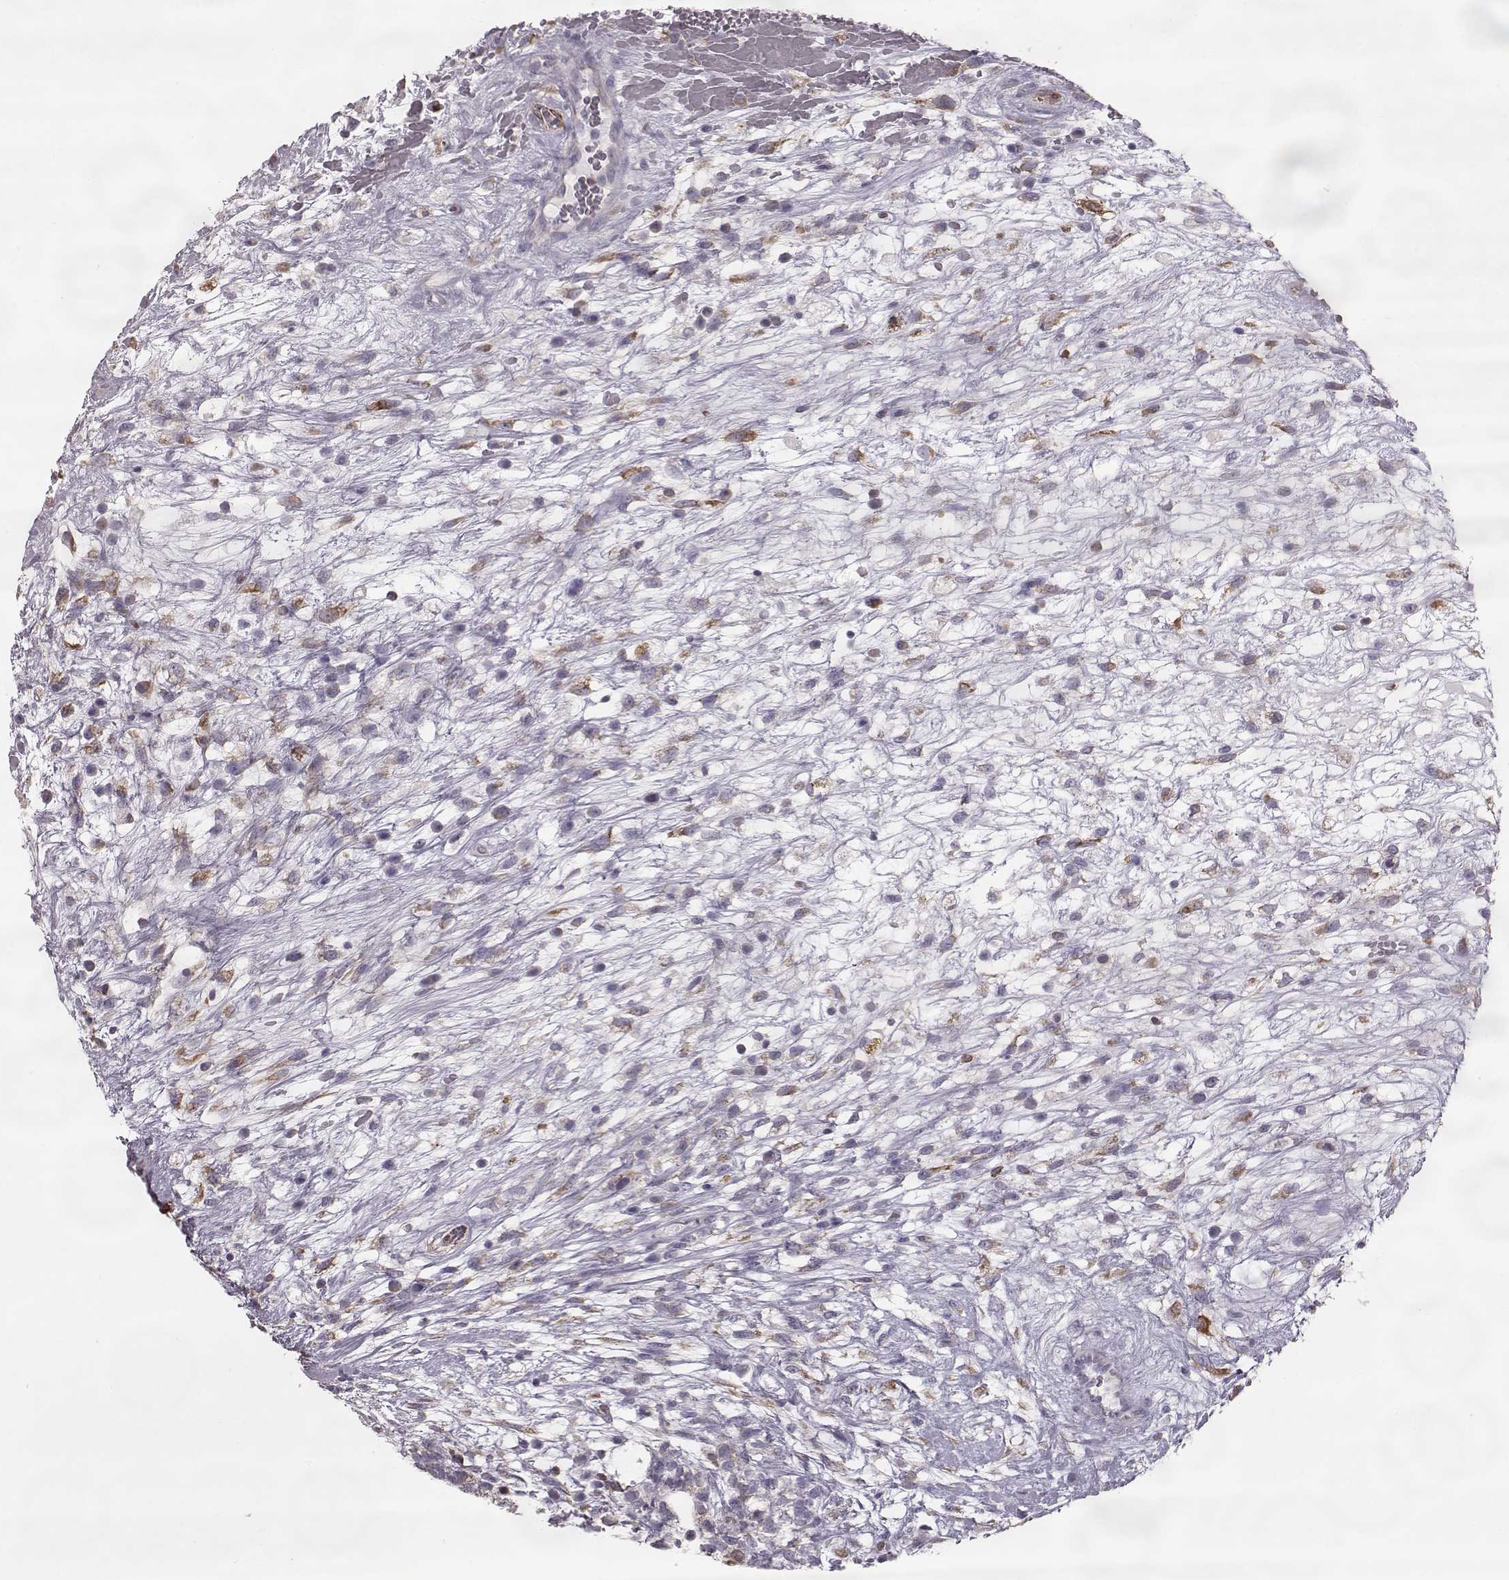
{"staining": {"intensity": "moderate", "quantity": "25%-75%", "location": "cytoplasmic/membranous"}, "tissue": "testis cancer", "cell_type": "Tumor cells", "image_type": "cancer", "snomed": [{"axis": "morphology", "description": "Normal tissue, NOS"}, {"axis": "morphology", "description": "Carcinoma, Embryonal, NOS"}, {"axis": "topography", "description": "Testis"}], "caption": "Protein positivity by immunohistochemistry exhibits moderate cytoplasmic/membranous staining in approximately 25%-75% of tumor cells in testis embryonal carcinoma.", "gene": "ELOVL5", "patient": {"sex": "male", "age": 32}}